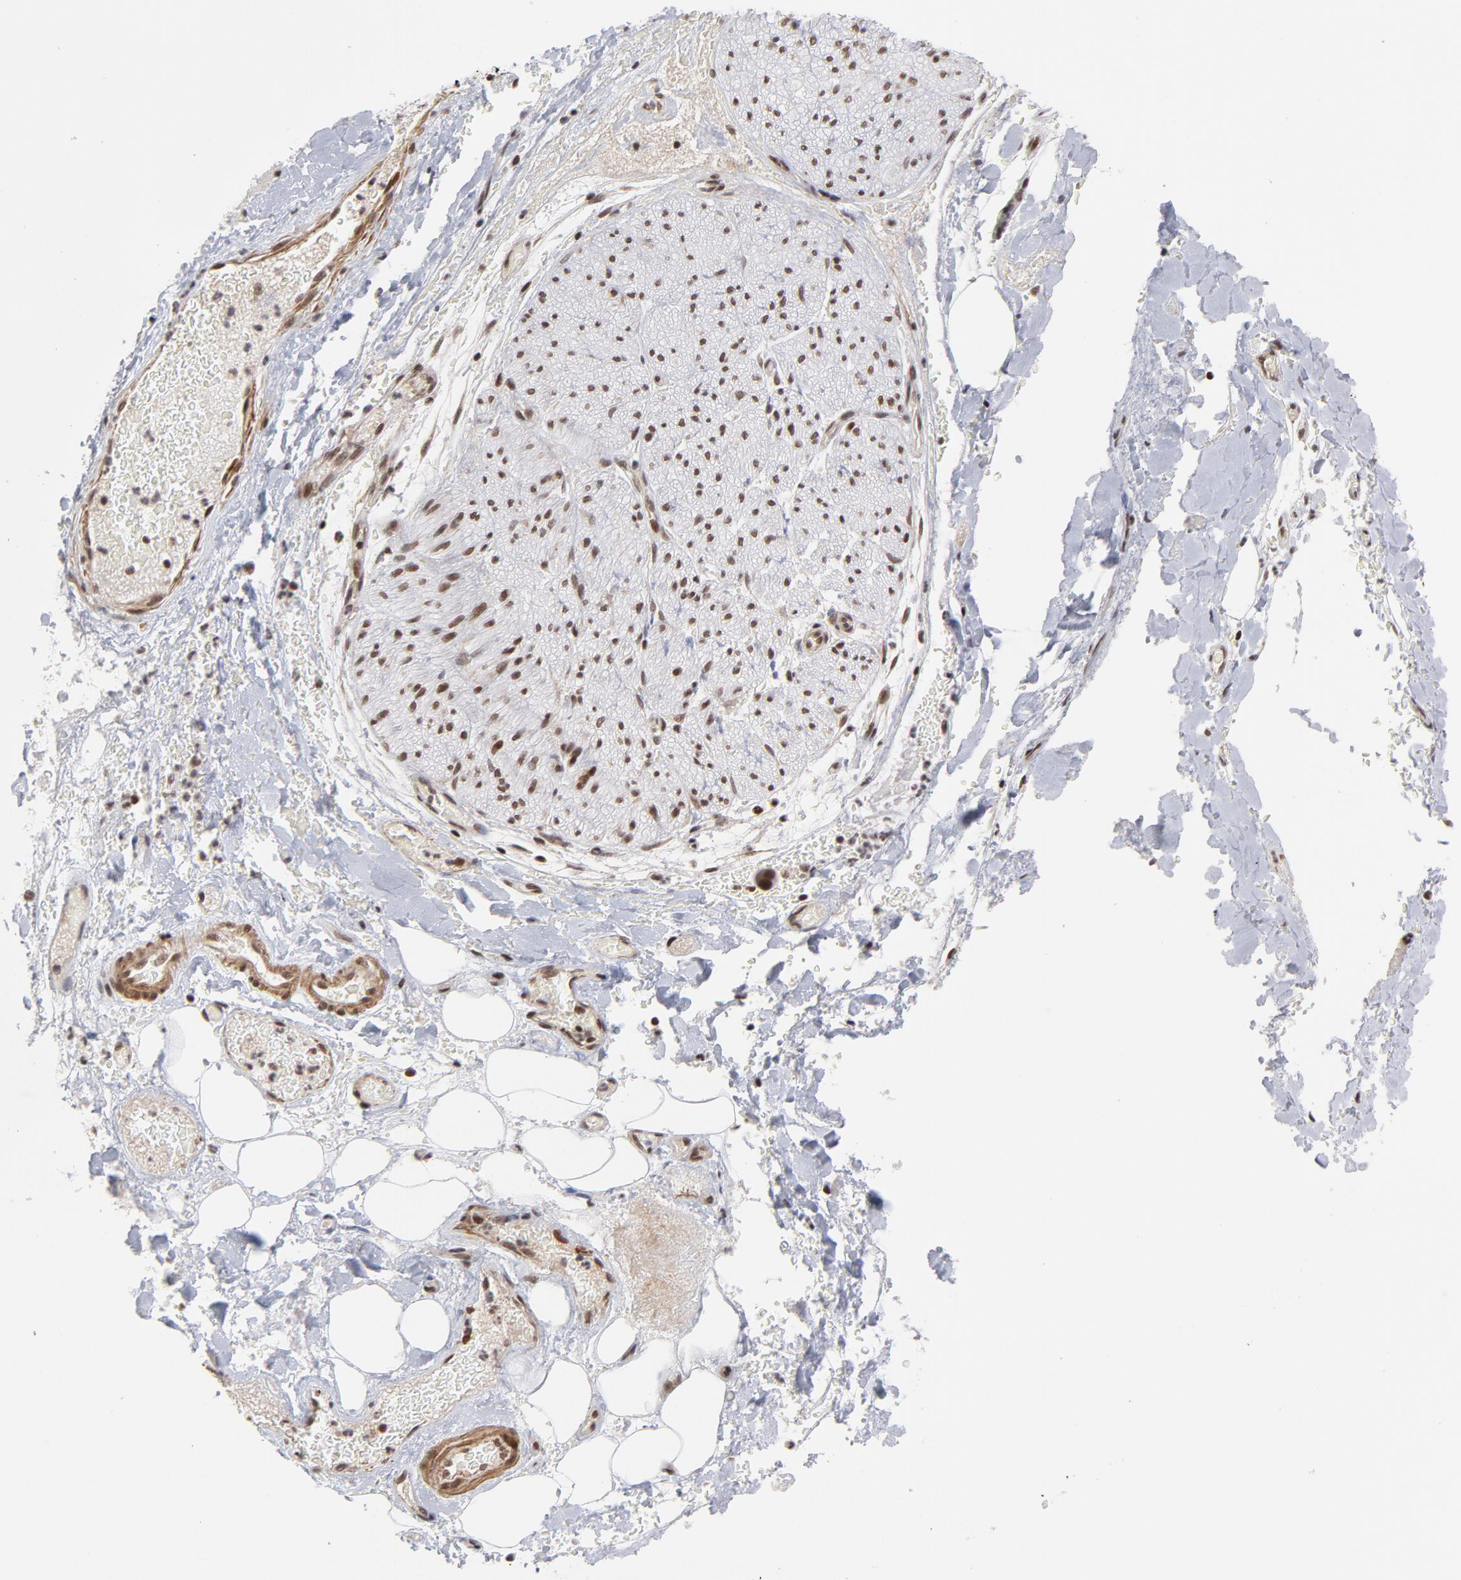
{"staining": {"intensity": "moderate", "quantity": ">75%", "location": "nuclear"}, "tissue": "adipose tissue", "cell_type": "Adipocytes", "image_type": "normal", "snomed": [{"axis": "morphology", "description": "Normal tissue, NOS"}, {"axis": "morphology", "description": "Cholangiocarcinoma"}, {"axis": "topography", "description": "Liver"}, {"axis": "topography", "description": "Peripheral nerve tissue"}], "caption": "This is a micrograph of immunohistochemistry staining of unremarkable adipose tissue, which shows moderate expression in the nuclear of adipocytes.", "gene": "CTCF", "patient": {"sex": "male", "age": 50}}